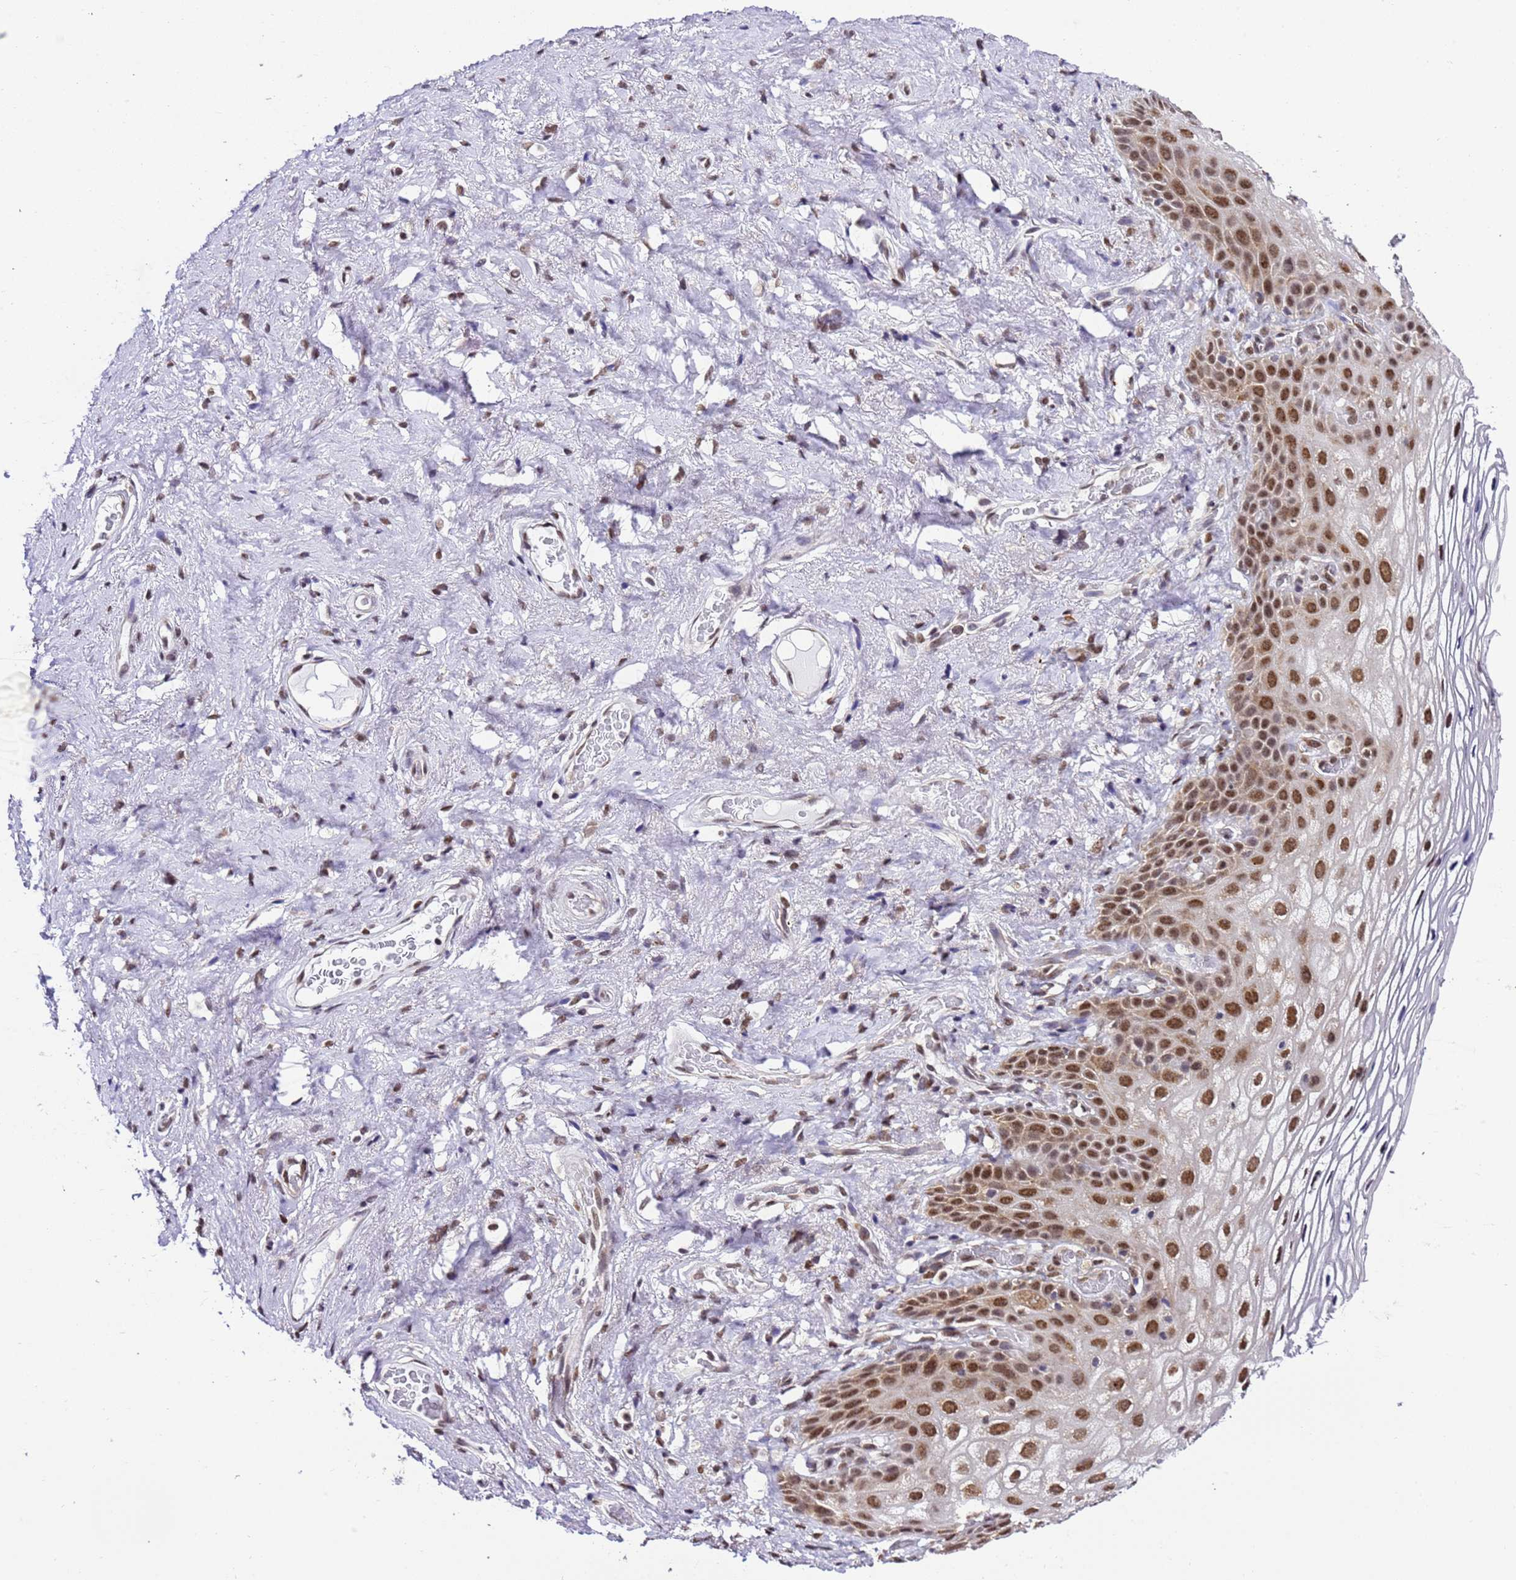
{"staining": {"intensity": "moderate", "quantity": ">75%", "location": "nuclear"}, "tissue": "vagina", "cell_type": "Squamous epithelial cells", "image_type": "normal", "snomed": [{"axis": "morphology", "description": "Normal tissue, NOS"}, {"axis": "topography", "description": "Vagina"}], "caption": "Normal vagina was stained to show a protein in brown. There is medium levels of moderate nuclear positivity in approximately >75% of squamous epithelial cells.", "gene": "SMN1", "patient": {"sex": "female", "age": 68}}